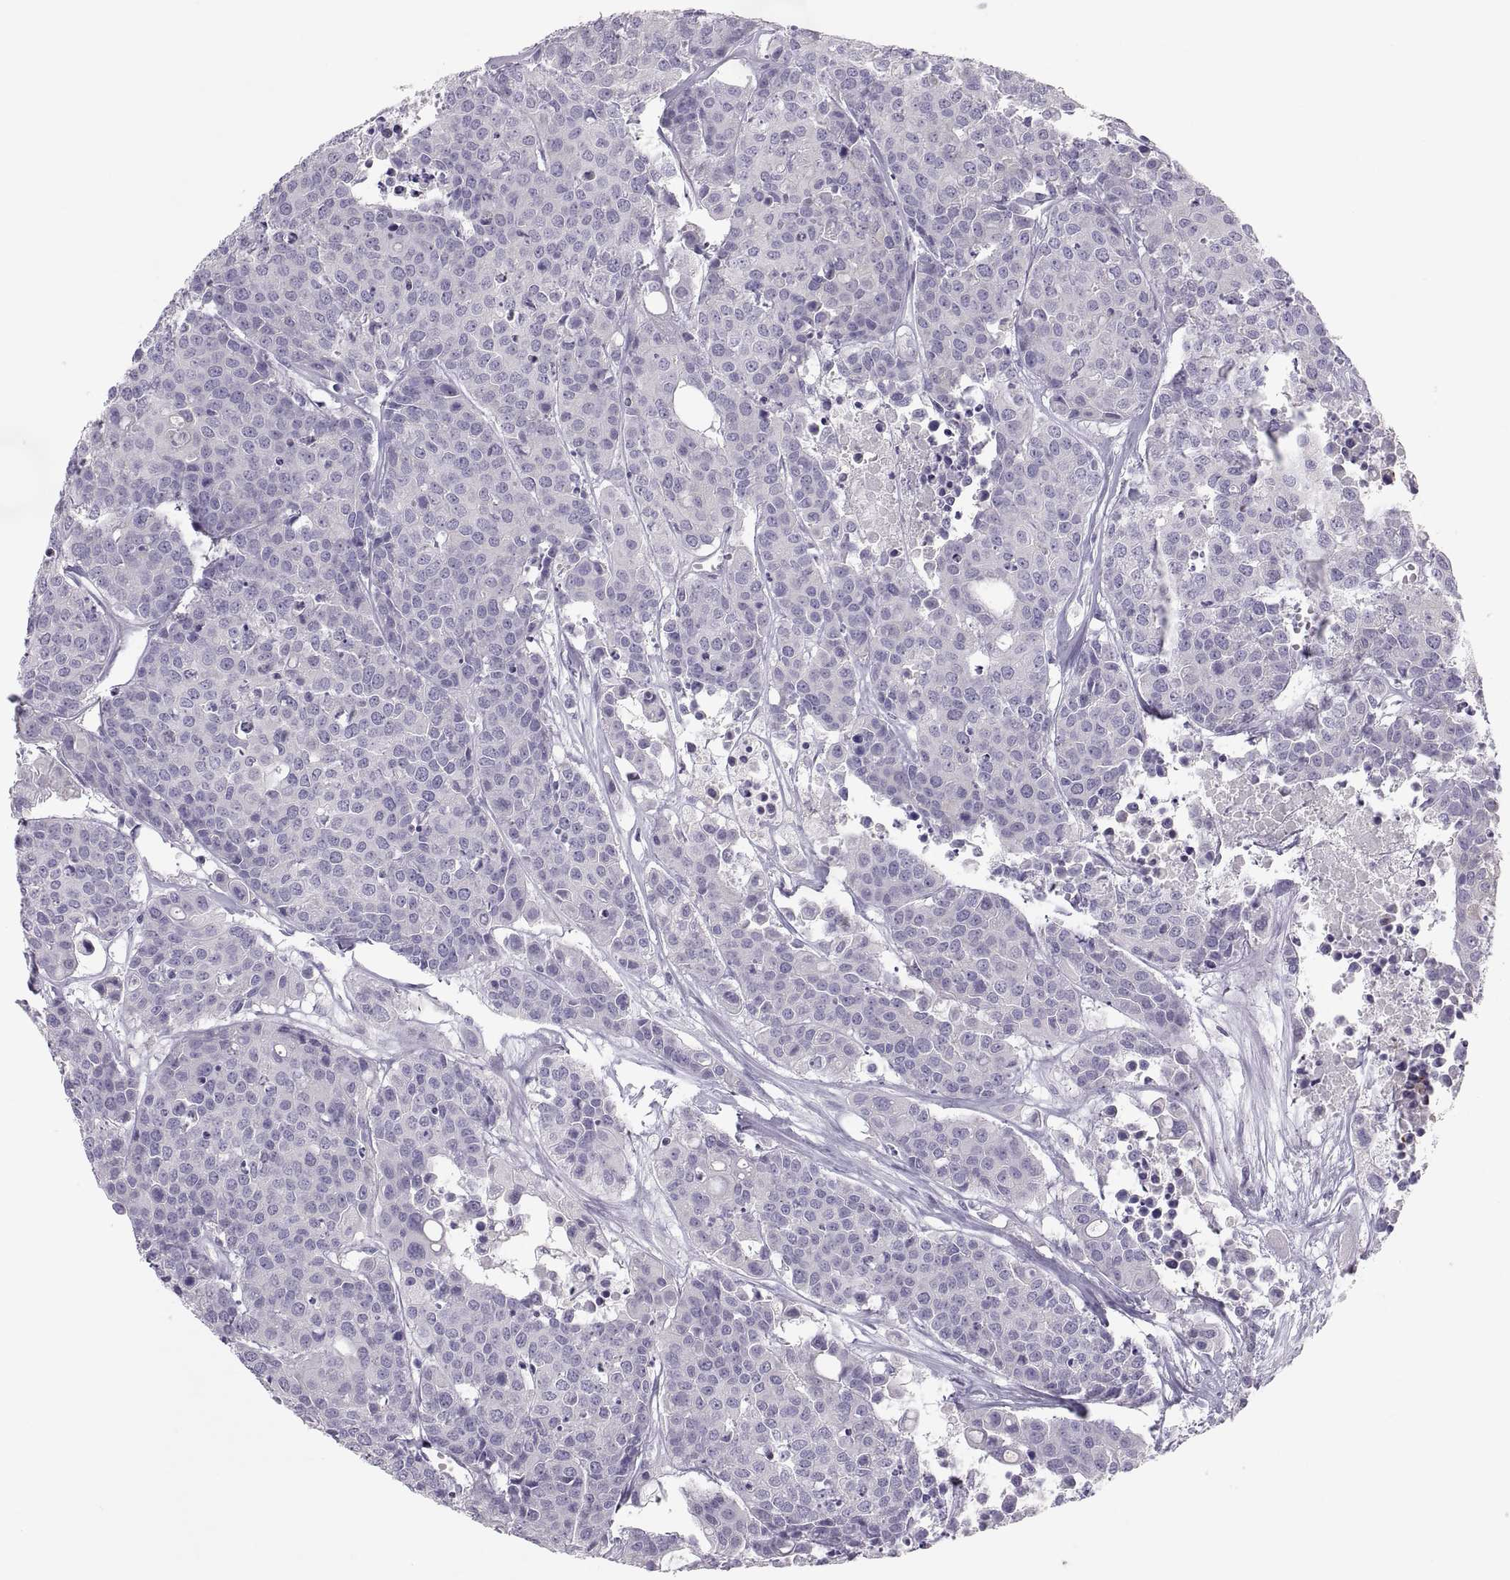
{"staining": {"intensity": "negative", "quantity": "none", "location": "none"}, "tissue": "carcinoid", "cell_type": "Tumor cells", "image_type": "cancer", "snomed": [{"axis": "morphology", "description": "Carcinoid, malignant, NOS"}, {"axis": "topography", "description": "Colon"}], "caption": "Tumor cells are negative for brown protein staining in carcinoid (malignant). (DAB (3,3'-diaminobenzidine) immunohistochemistry with hematoxylin counter stain).", "gene": "MAGEB2", "patient": {"sex": "male", "age": 81}}